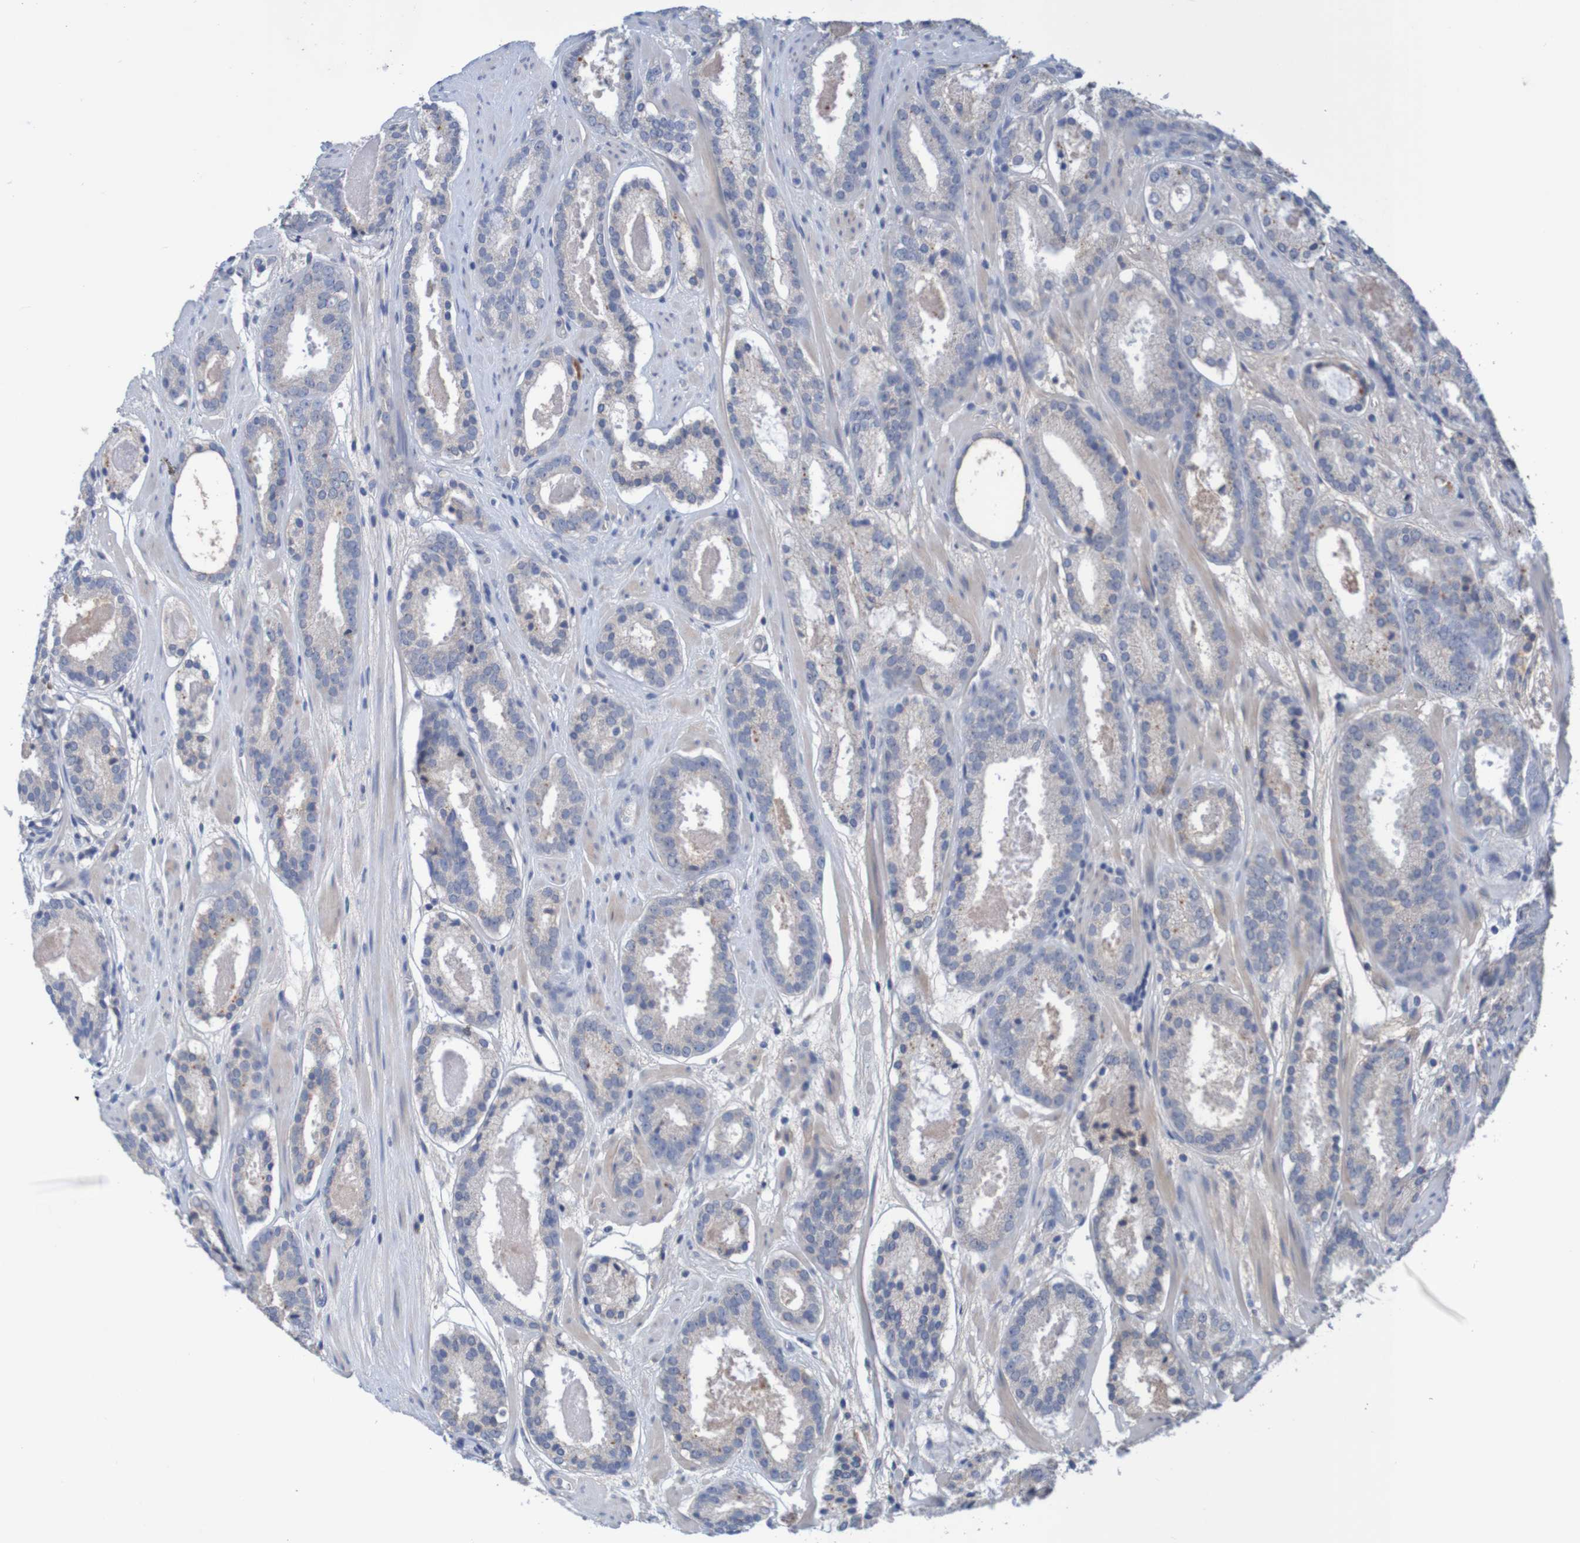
{"staining": {"intensity": "weak", "quantity": "<25%", "location": "cytoplasmic/membranous"}, "tissue": "prostate cancer", "cell_type": "Tumor cells", "image_type": "cancer", "snomed": [{"axis": "morphology", "description": "Adenocarcinoma, Low grade"}, {"axis": "topography", "description": "Prostate"}], "caption": "A high-resolution image shows IHC staining of prostate cancer, which shows no significant staining in tumor cells. (DAB IHC visualized using brightfield microscopy, high magnification).", "gene": "LTA", "patient": {"sex": "male", "age": 69}}